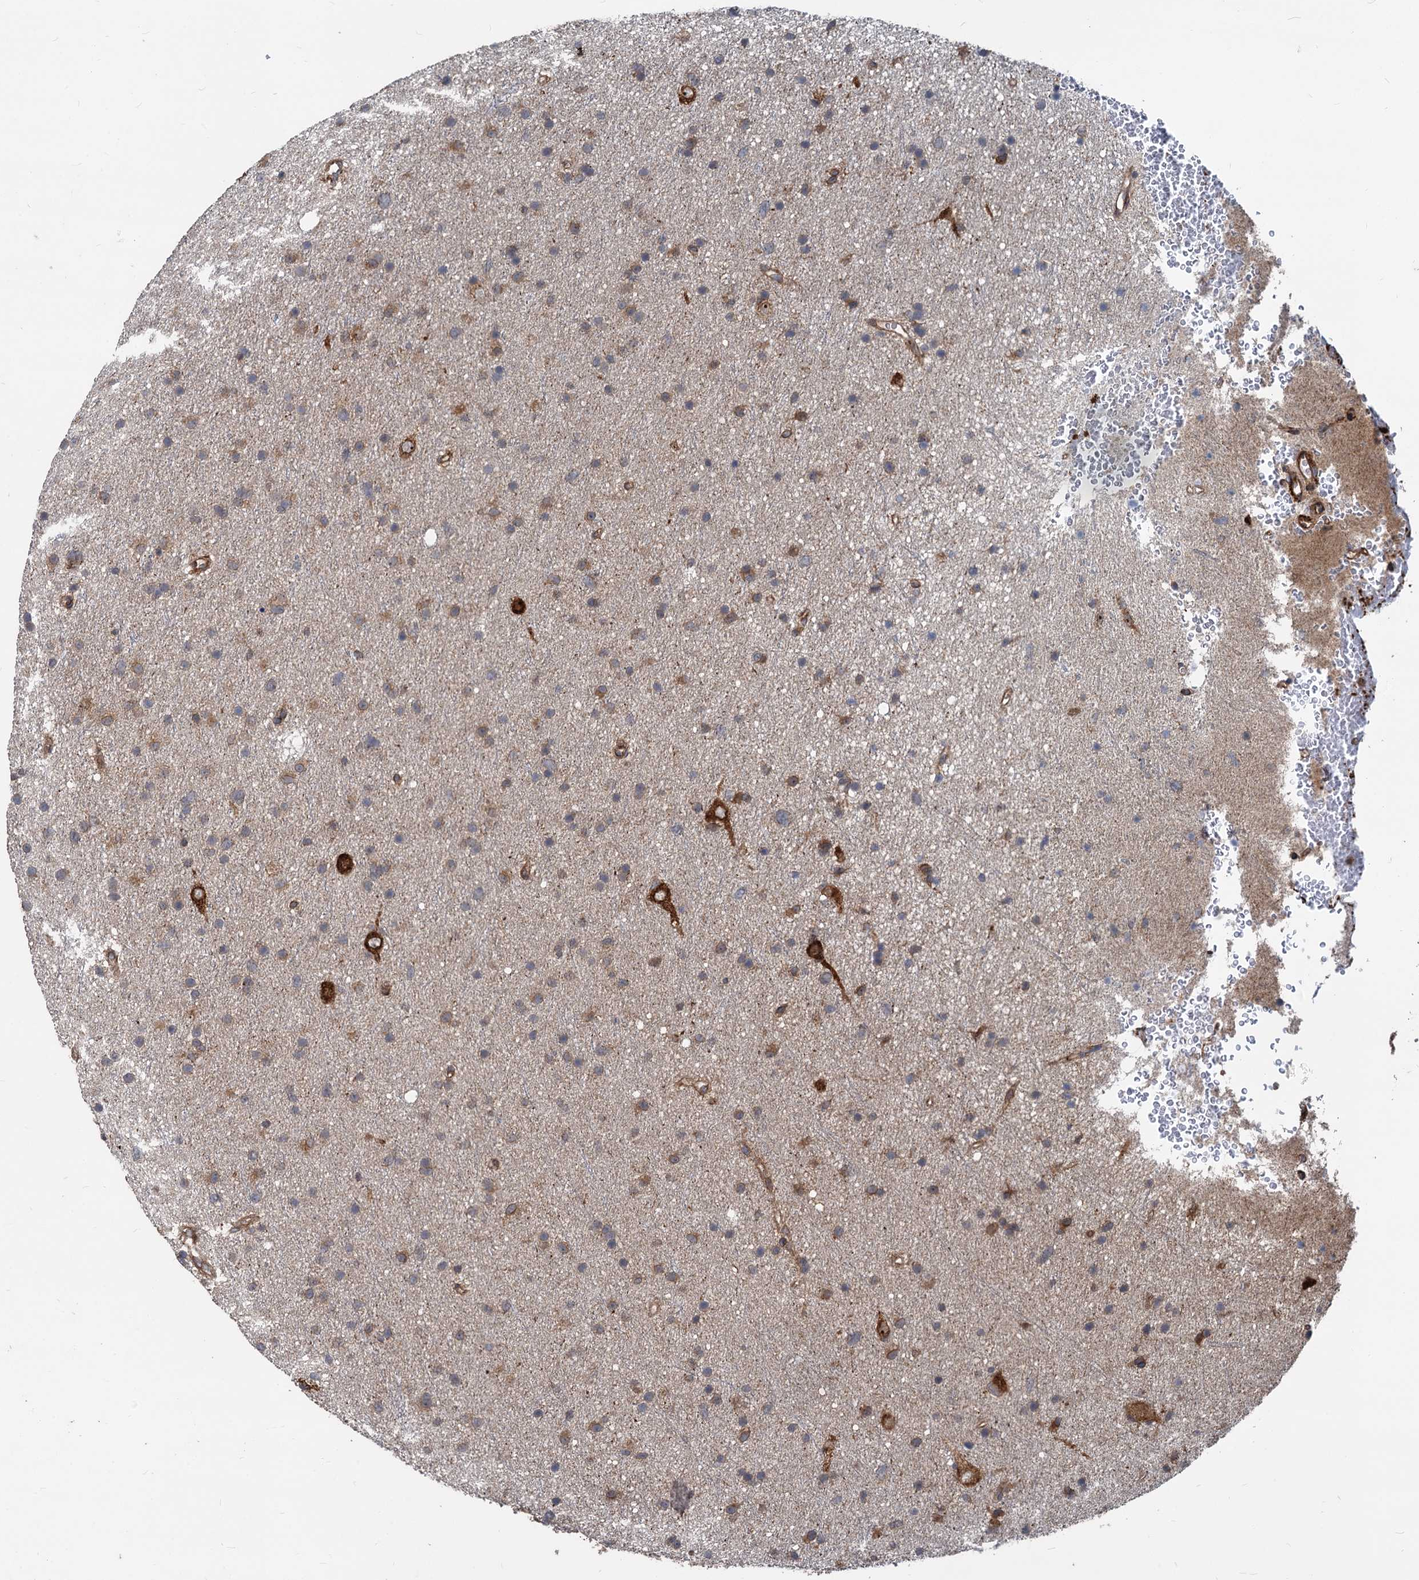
{"staining": {"intensity": "moderate", "quantity": "25%-75%", "location": "cytoplasmic/membranous"}, "tissue": "glioma", "cell_type": "Tumor cells", "image_type": "cancer", "snomed": [{"axis": "morphology", "description": "Glioma, malignant, Low grade"}, {"axis": "topography", "description": "Cerebral cortex"}], "caption": "Immunohistochemistry of malignant glioma (low-grade) displays medium levels of moderate cytoplasmic/membranous expression in about 25%-75% of tumor cells.", "gene": "STIM1", "patient": {"sex": "female", "age": 39}}